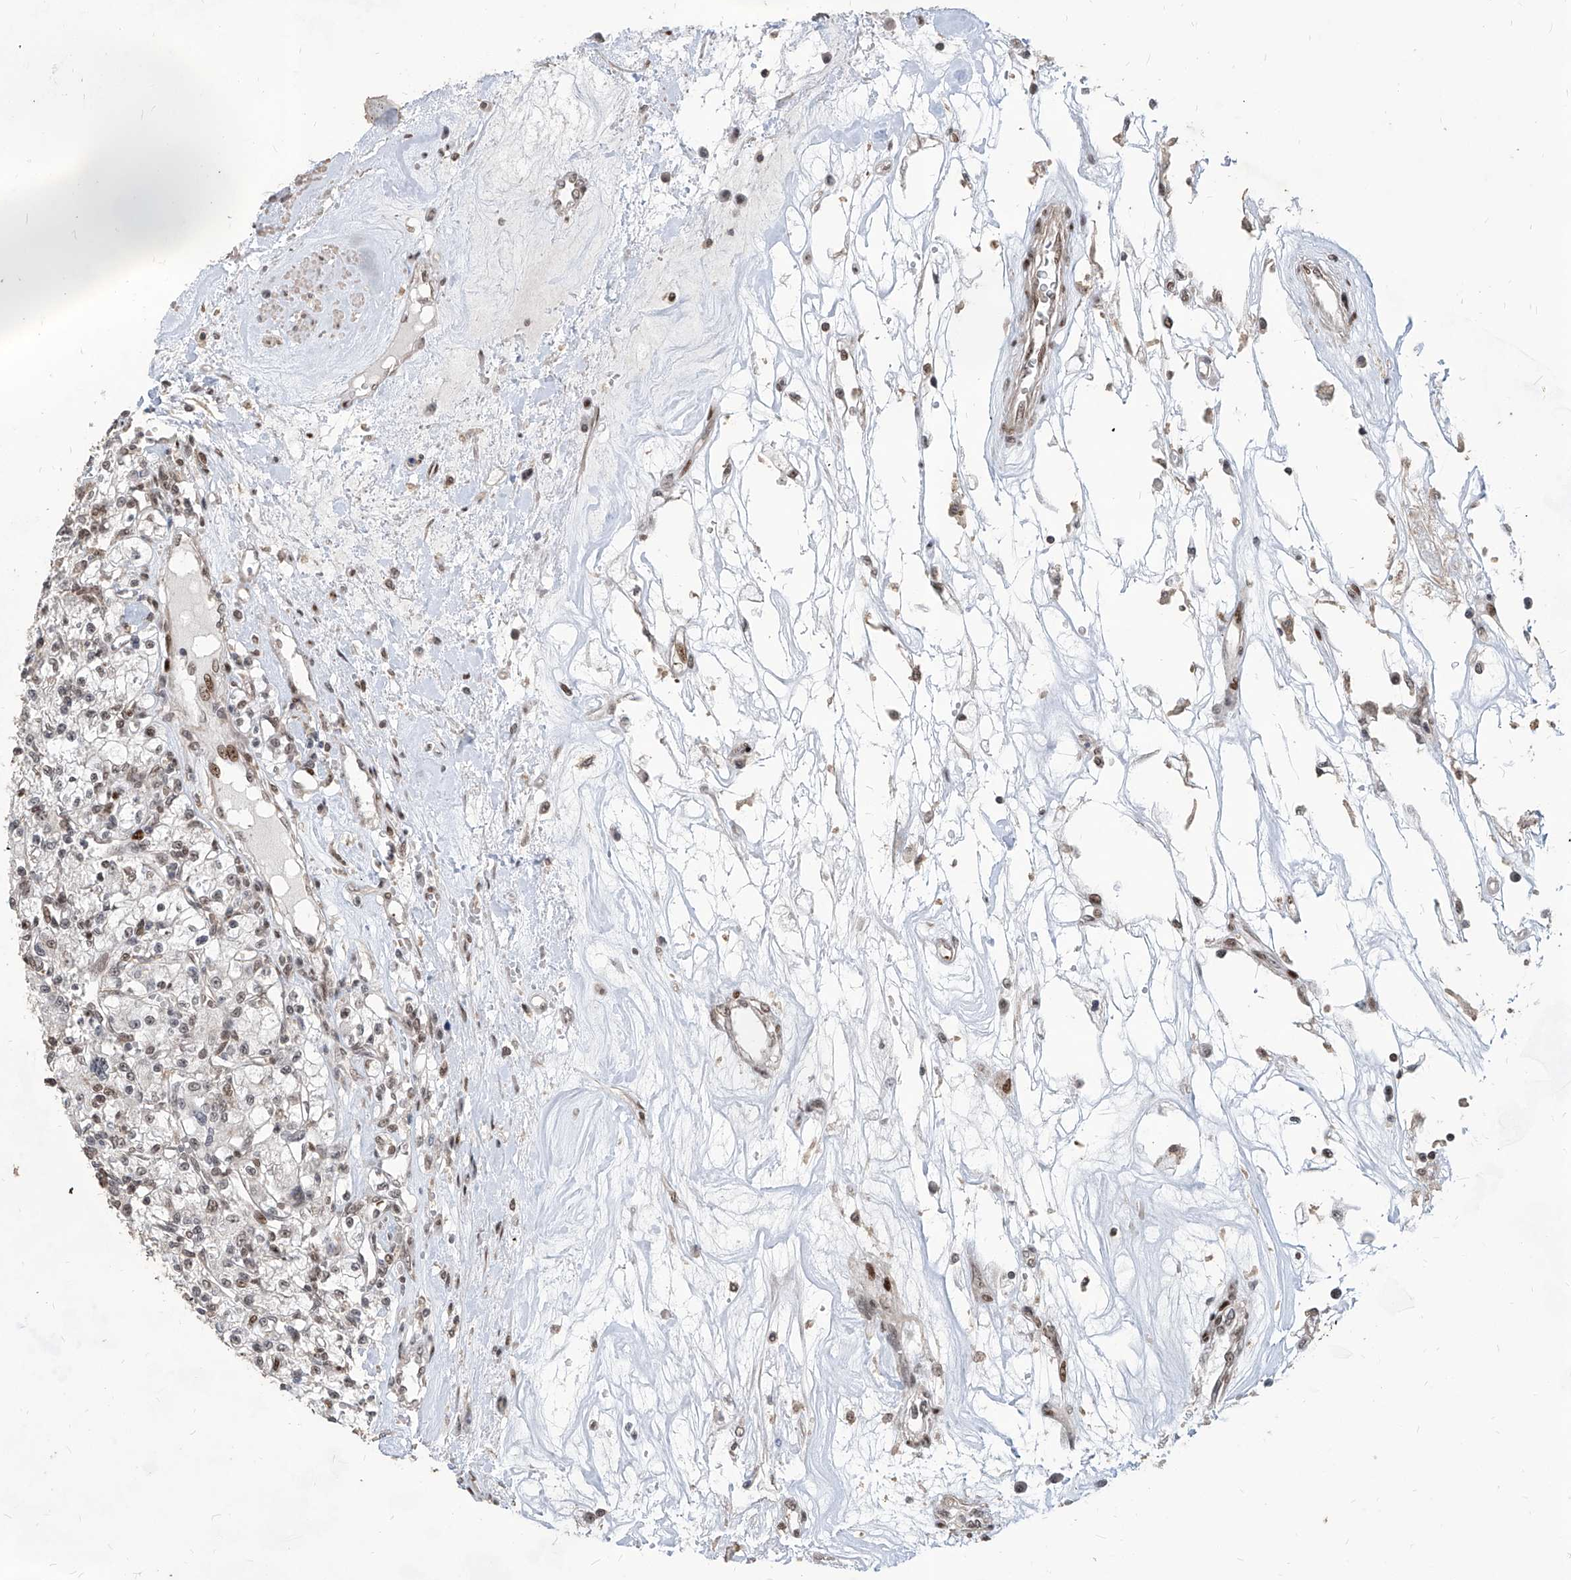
{"staining": {"intensity": "strong", "quantity": "25%-75%", "location": "nuclear"}, "tissue": "renal cancer", "cell_type": "Tumor cells", "image_type": "cancer", "snomed": [{"axis": "morphology", "description": "Adenocarcinoma, NOS"}, {"axis": "topography", "description": "Kidney"}], "caption": "Approximately 25%-75% of tumor cells in human renal cancer (adenocarcinoma) exhibit strong nuclear protein staining as visualized by brown immunohistochemical staining.", "gene": "IRF2", "patient": {"sex": "female", "age": 59}}